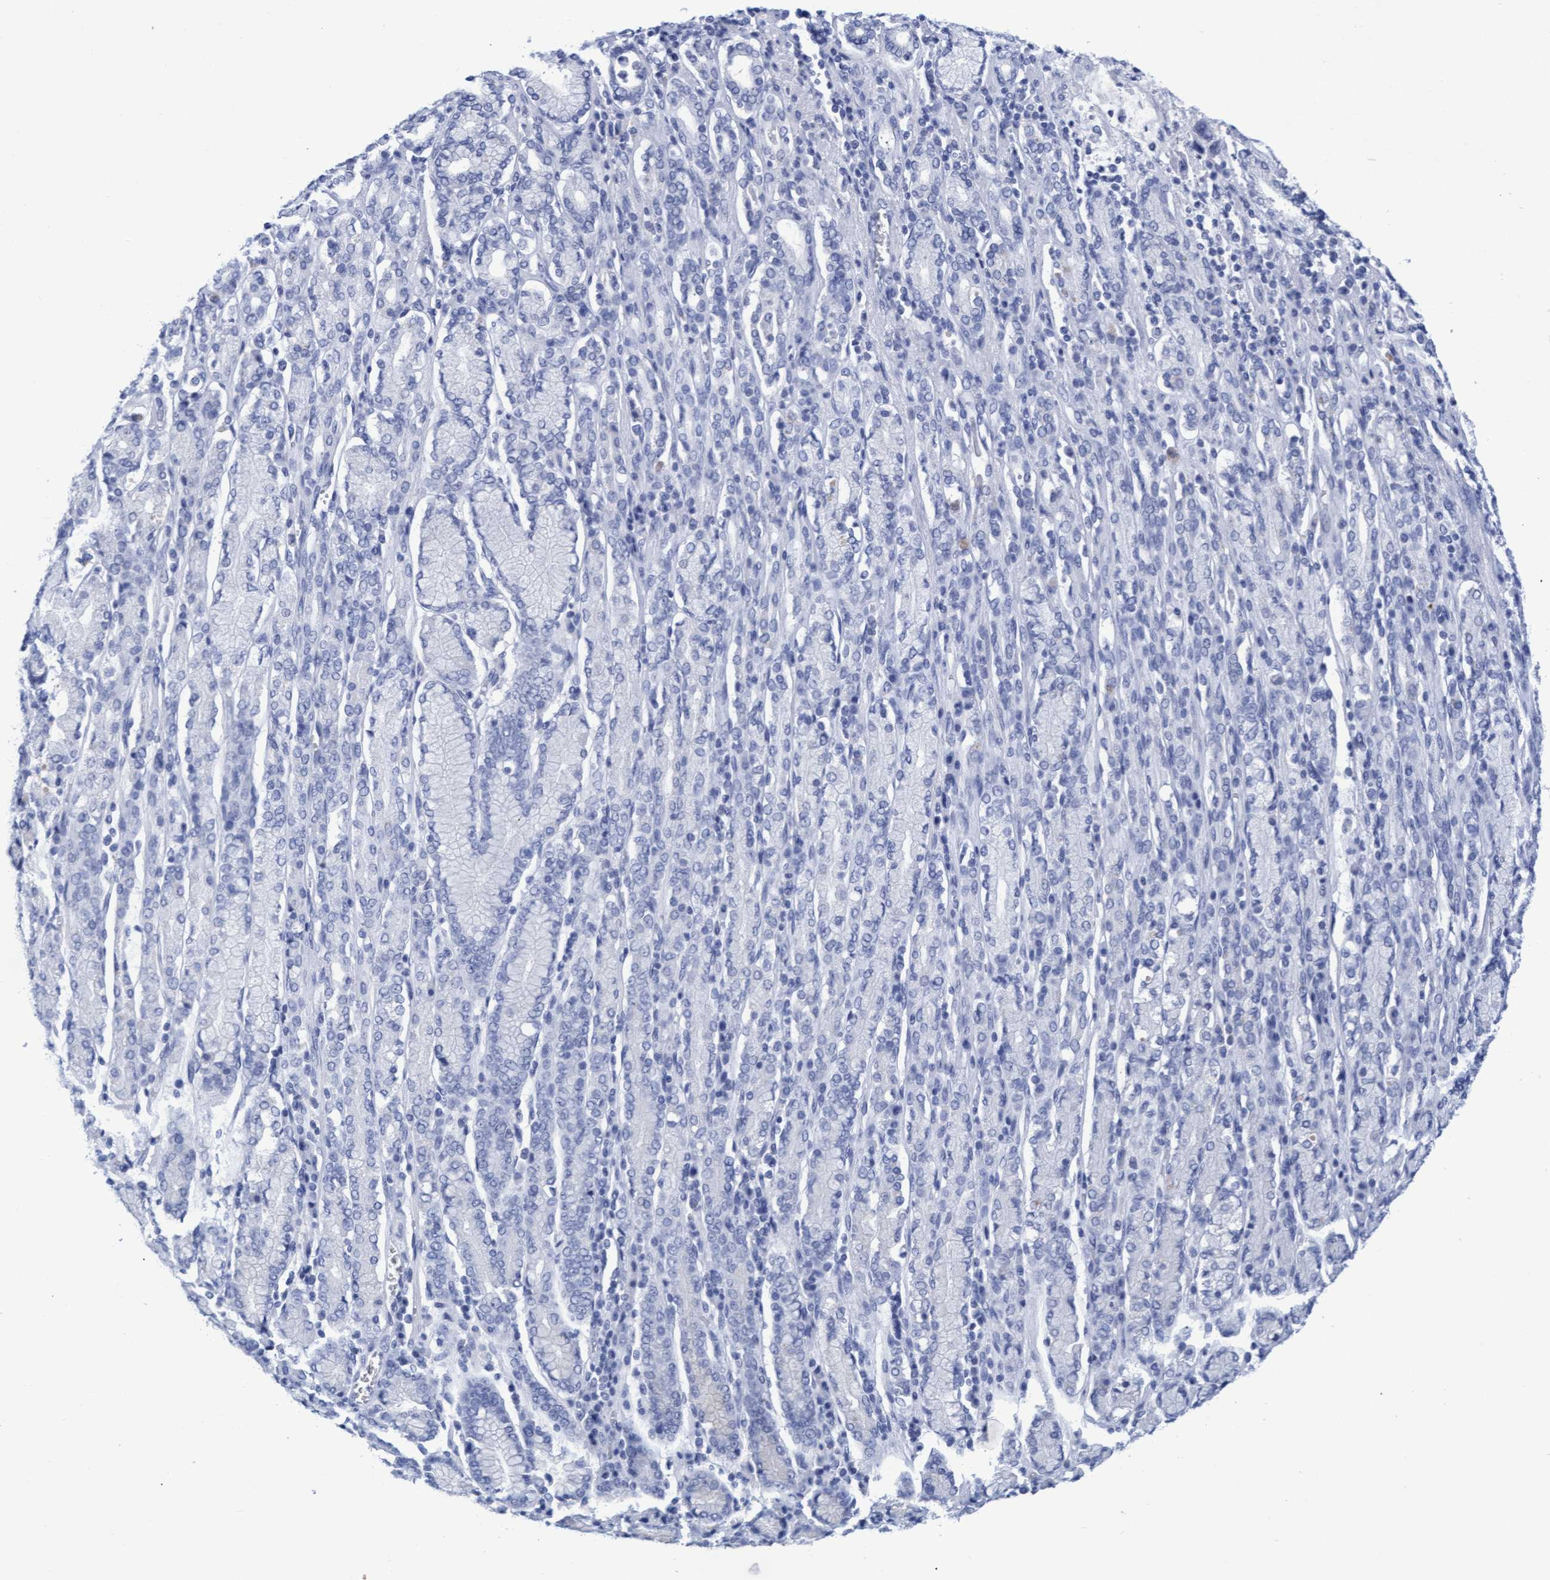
{"staining": {"intensity": "negative", "quantity": "none", "location": "none"}, "tissue": "stomach cancer", "cell_type": "Tumor cells", "image_type": "cancer", "snomed": [{"axis": "morphology", "description": "Normal tissue, NOS"}, {"axis": "morphology", "description": "Adenocarcinoma, NOS"}, {"axis": "topography", "description": "Stomach"}], "caption": "Histopathology image shows no significant protein expression in tumor cells of adenocarcinoma (stomach).", "gene": "INSL6", "patient": {"sex": "male", "age": 62}}